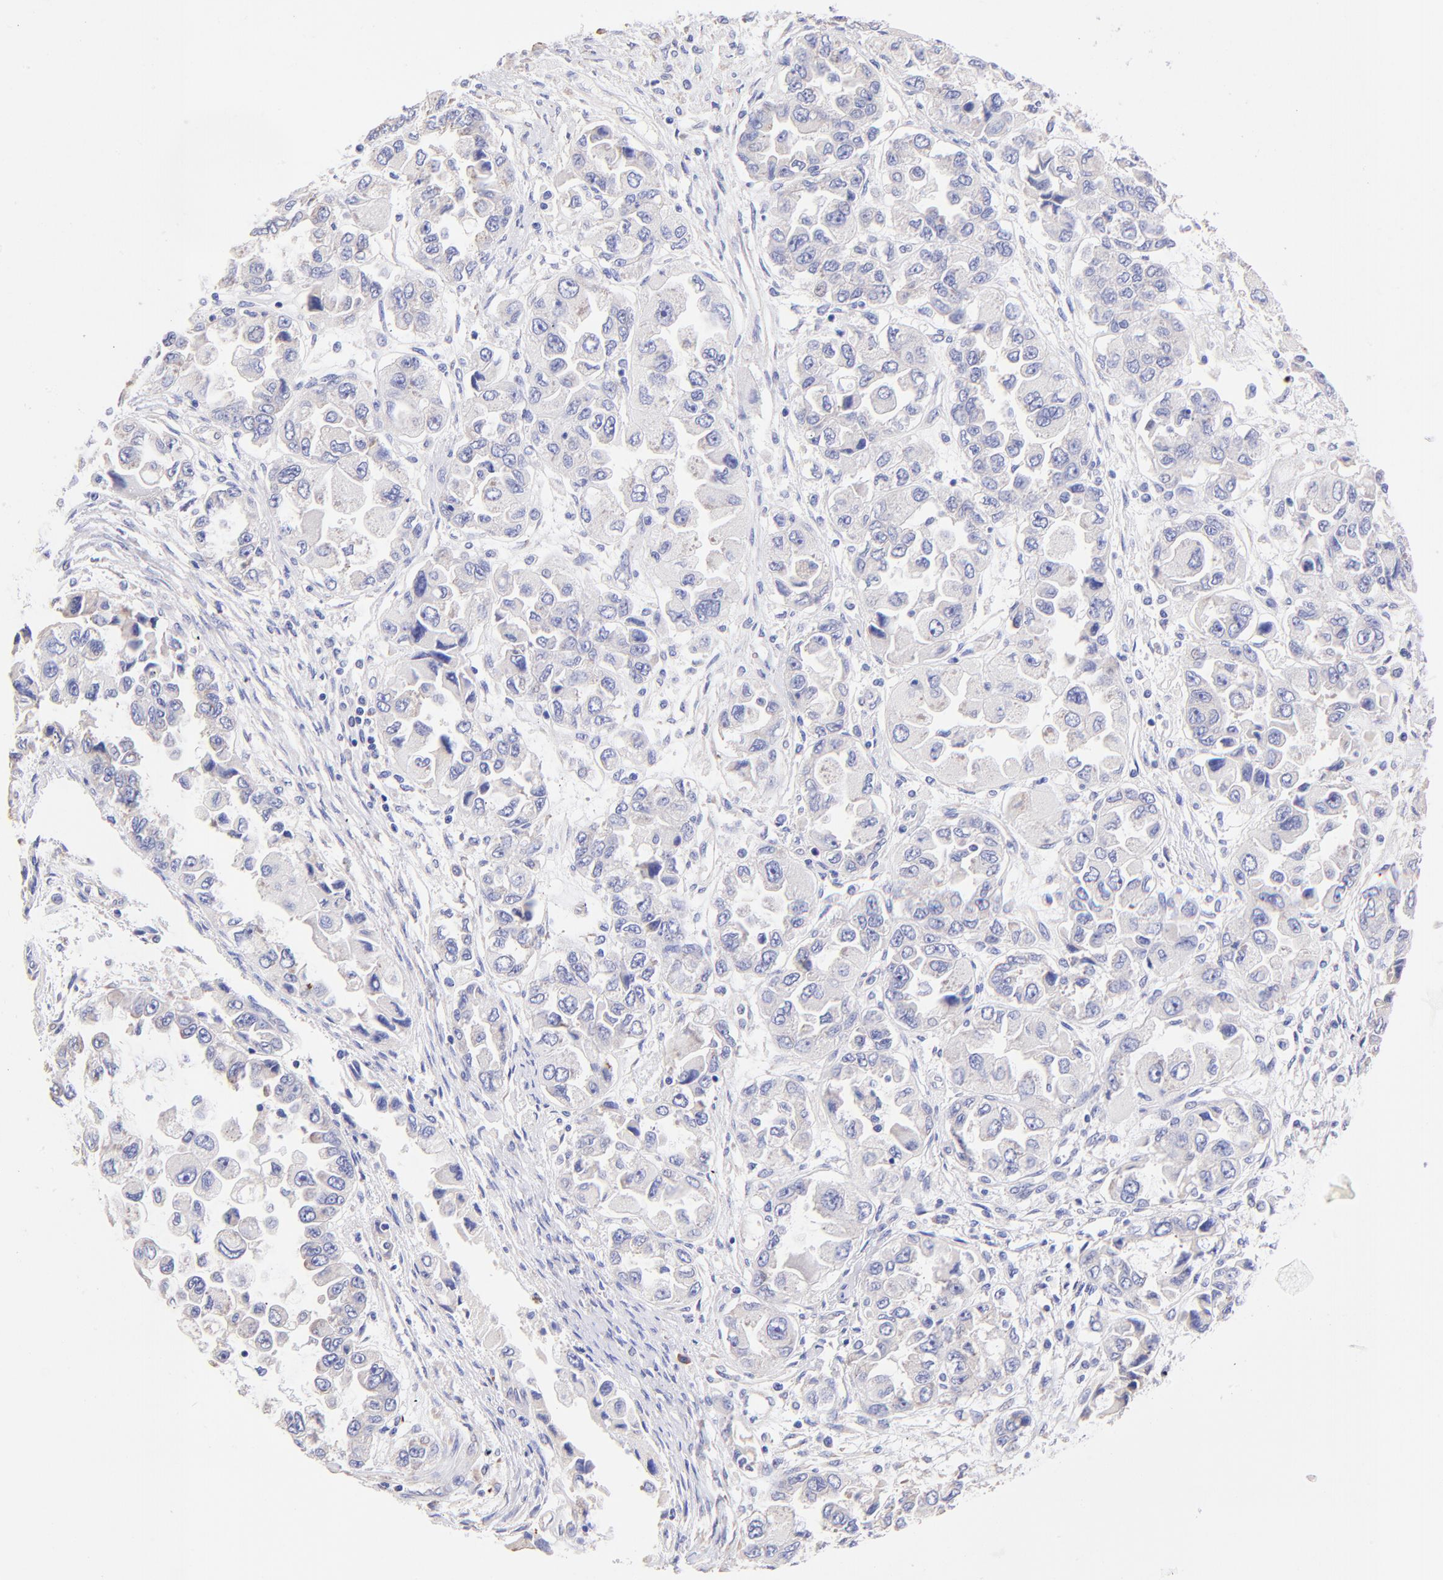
{"staining": {"intensity": "weak", "quantity": "<25%", "location": "cytoplasmic/membranous"}, "tissue": "ovarian cancer", "cell_type": "Tumor cells", "image_type": "cancer", "snomed": [{"axis": "morphology", "description": "Cystadenocarcinoma, serous, NOS"}, {"axis": "topography", "description": "Ovary"}], "caption": "IHC of ovarian cancer (serous cystadenocarcinoma) displays no expression in tumor cells.", "gene": "RPL30", "patient": {"sex": "female", "age": 84}}